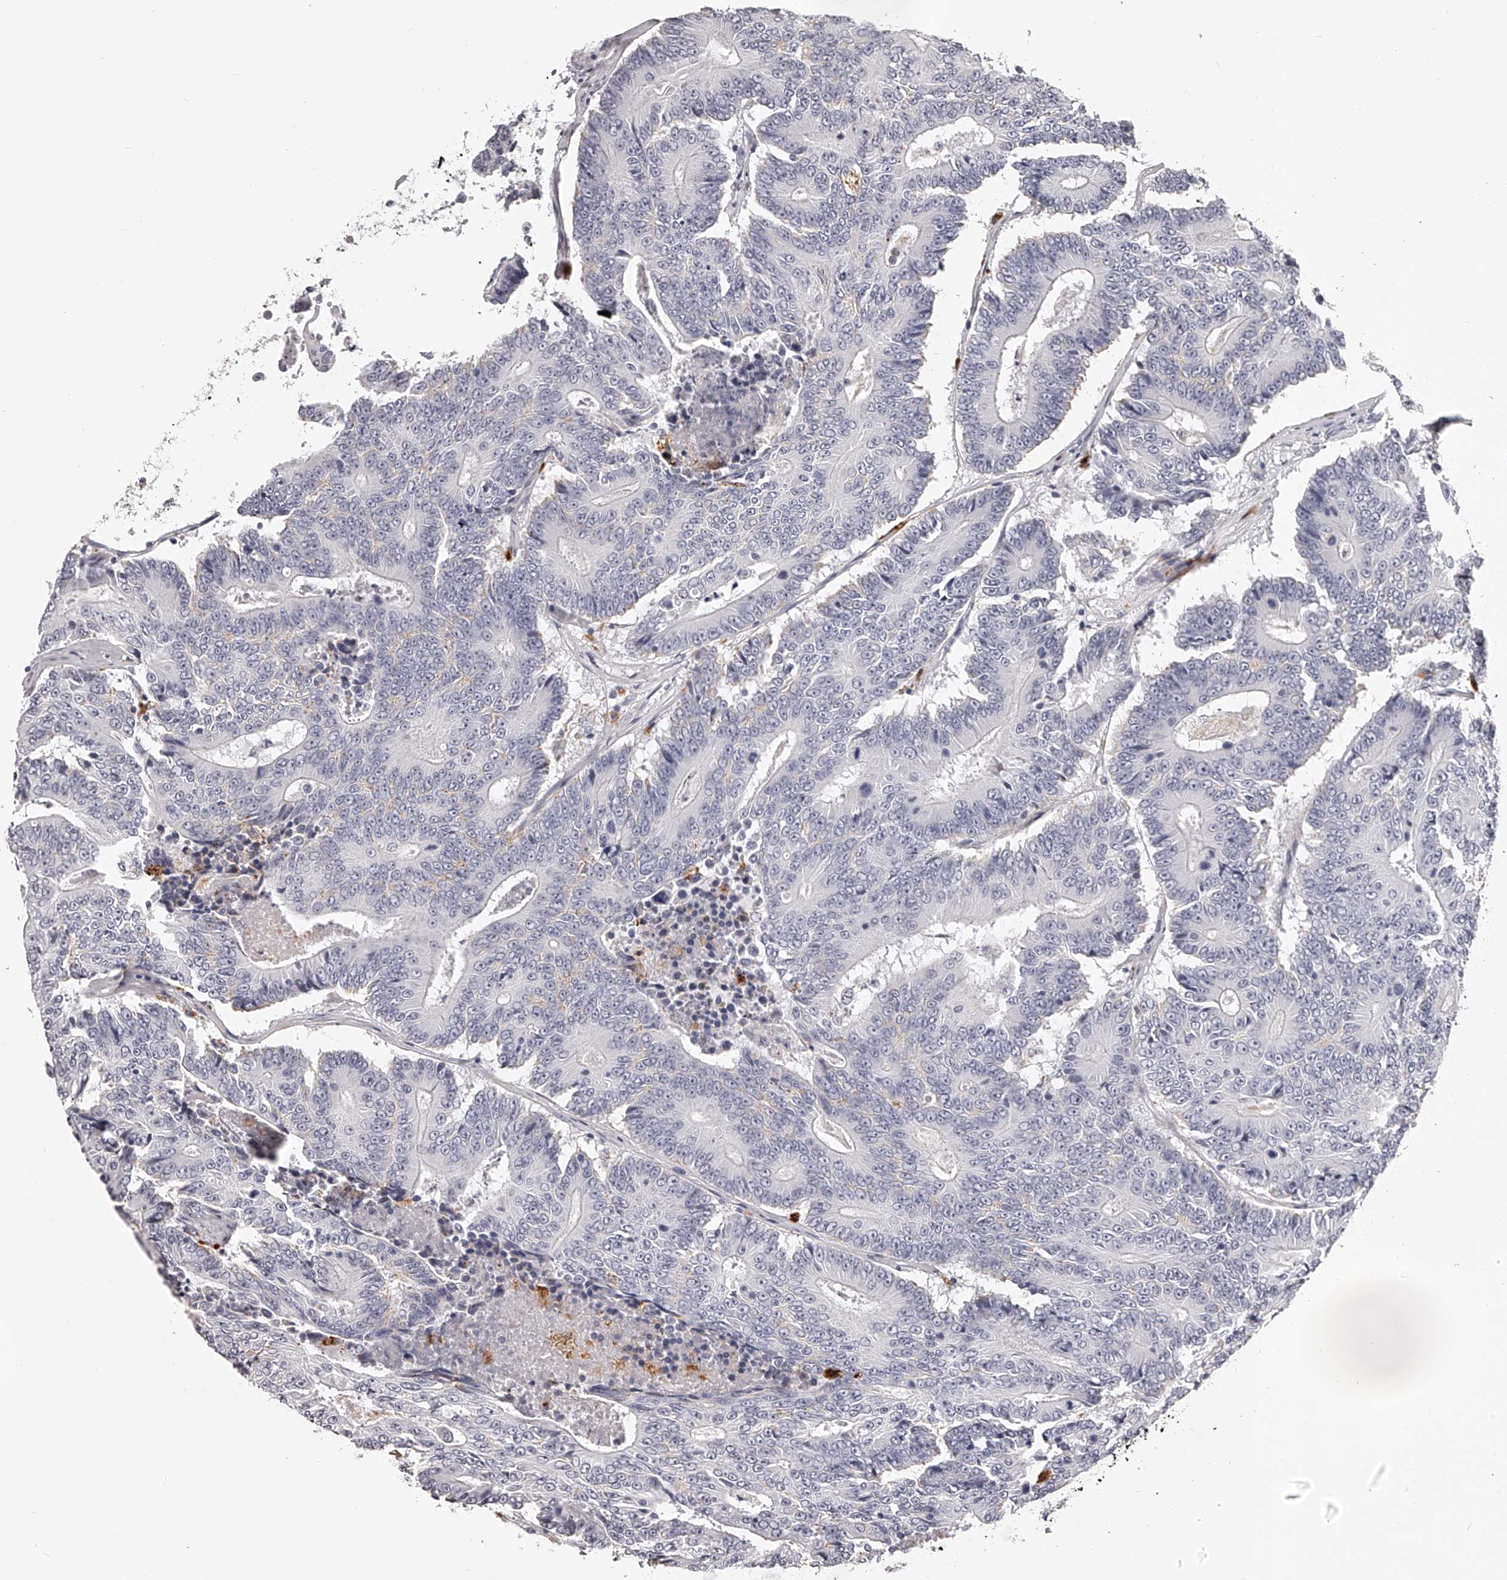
{"staining": {"intensity": "negative", "quantity": "none", "location": "none"}, "tissue": "colorectal cancer", "cell_type": "Tumor cells", "image_type": "cancer", "snomed": [{"axis": "morphology", "description": "Adenocarcinoma, NOS"}, {"axis": "topography", "description": "Colon"}], "caption": "Human colorectal adenocarcinoma stained for a protein using immunohistochemistry reveals no expression in tumor cells.", "gene": "DMRT1", "patient": {"sex": "male", "age": 83}}